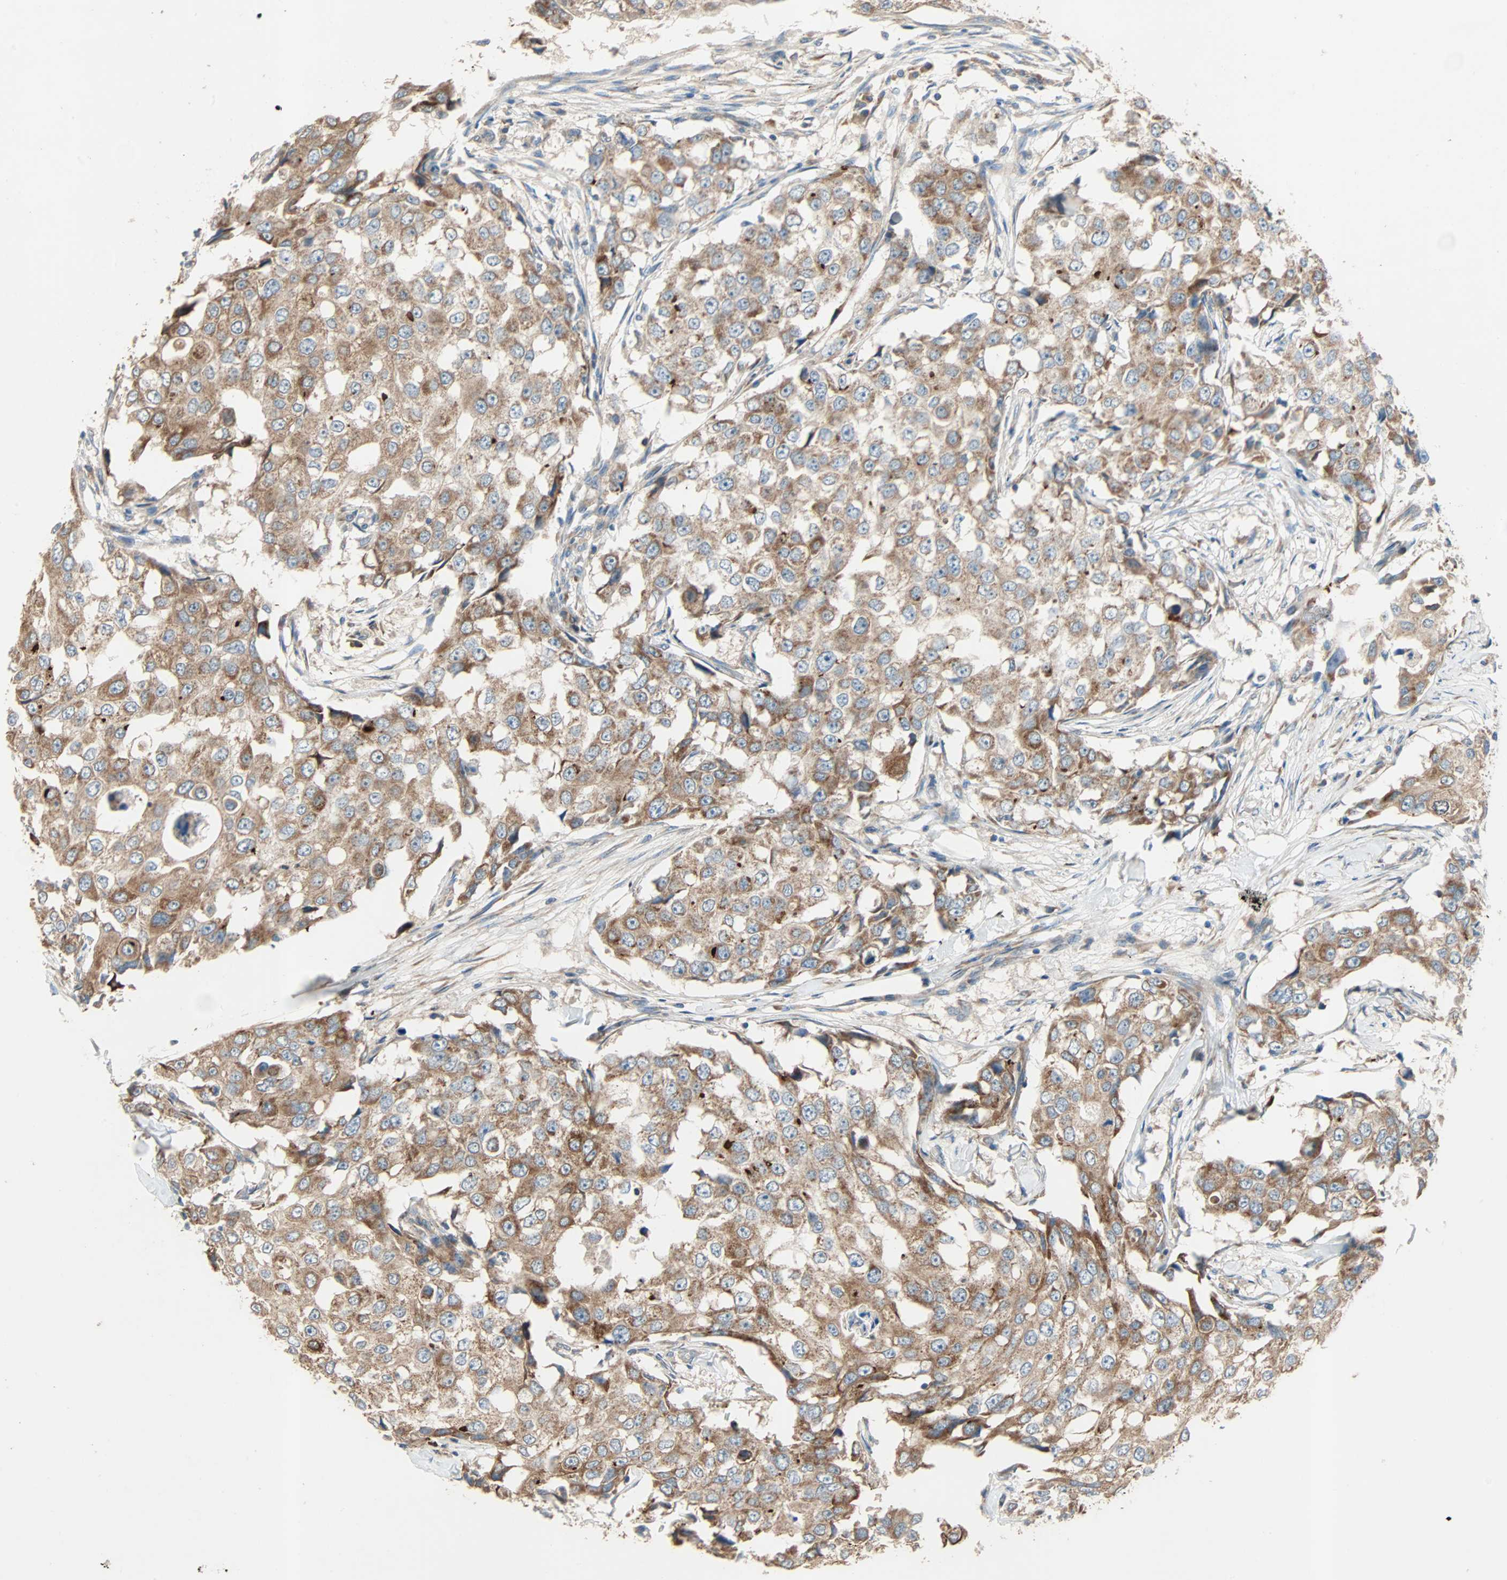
{"staining": {"intensity": "moderate", "quantity": ">75%", "location": "cytoplasmic/membranous"}, "tissue": "breast cancer", "cell_type": "Tumor cells", "image_type": "cancer", "snomed": [{"axis": "morphology", "description": "Duct carcinoma"}, {"axis": "topography", "description": "Breast"}], "caption": "High-power microscopy captured an IHC photomicrograph of breast cancer (invasive ductal carcinoma), revealing moderate cytoplasmic/membranous expression in approximately >75% of tumor cells. The staining is performed using DAB brown chromogen to label protein expression. The nuclei are counter-stained blue using hematoxylin.", "gene": "XYLT1", "patient": {"sex": "female", "age": 27}}